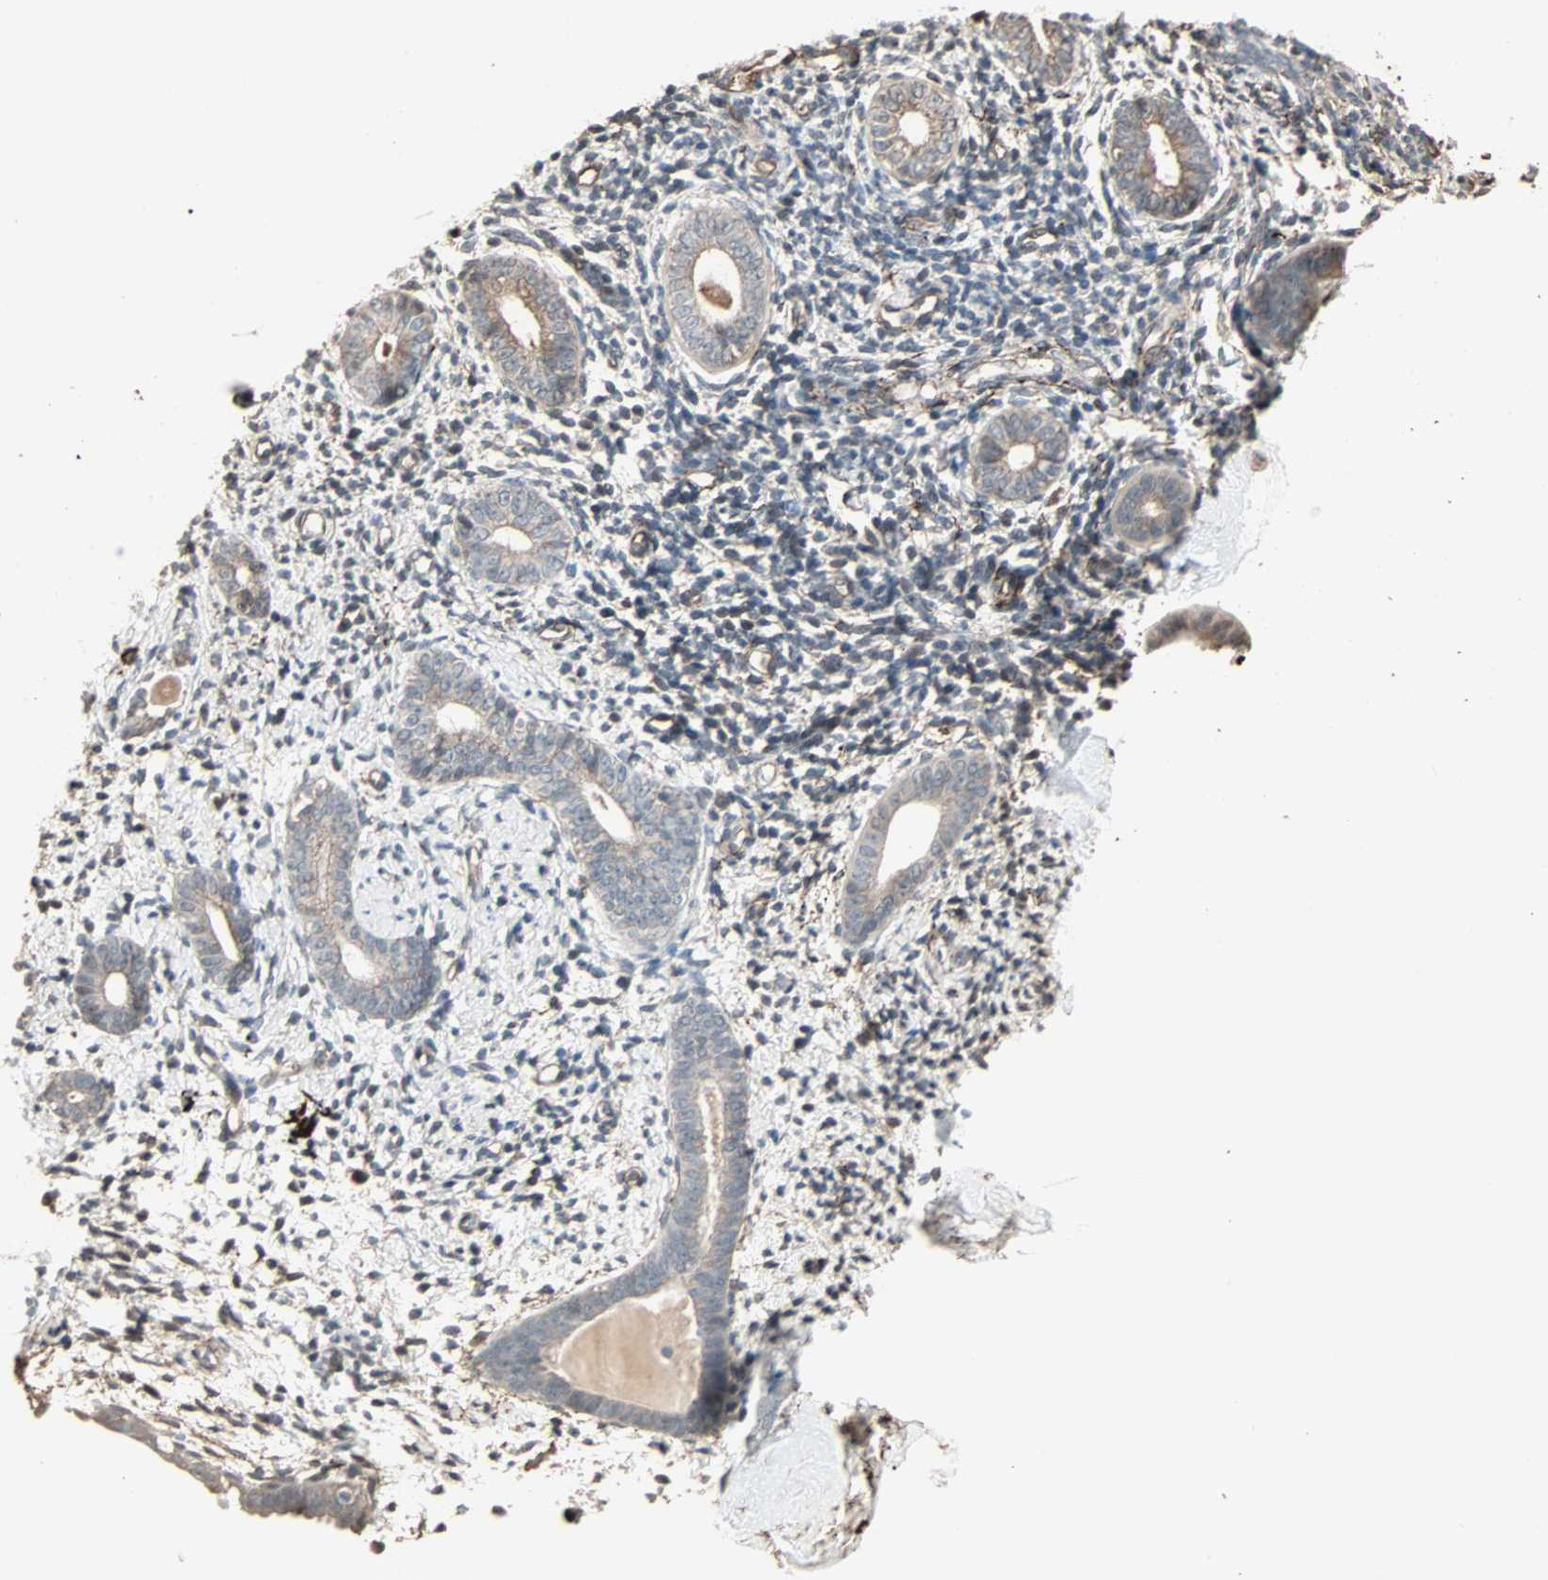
{"staining": {"intensity": "weak", "quantity": "<25%", "location": "cytoplasmic/membranous"}, "tissue": "endometrium", "cell_type": "Cells in endometrial stroma", "image_type": "normal", "snomed": [{"axis": "morphology", "description": "Normal tissue, NOS"}, {"axis": "topography", "description": "Endometrium"}], "caption": "IHC histopathology image of unremarkable endometrium stained for a protein (brown), which displays no staining in cells in endometrial stroma.", "gene": "CALCRL", "patient": {"sex": "female", "age": 71}}